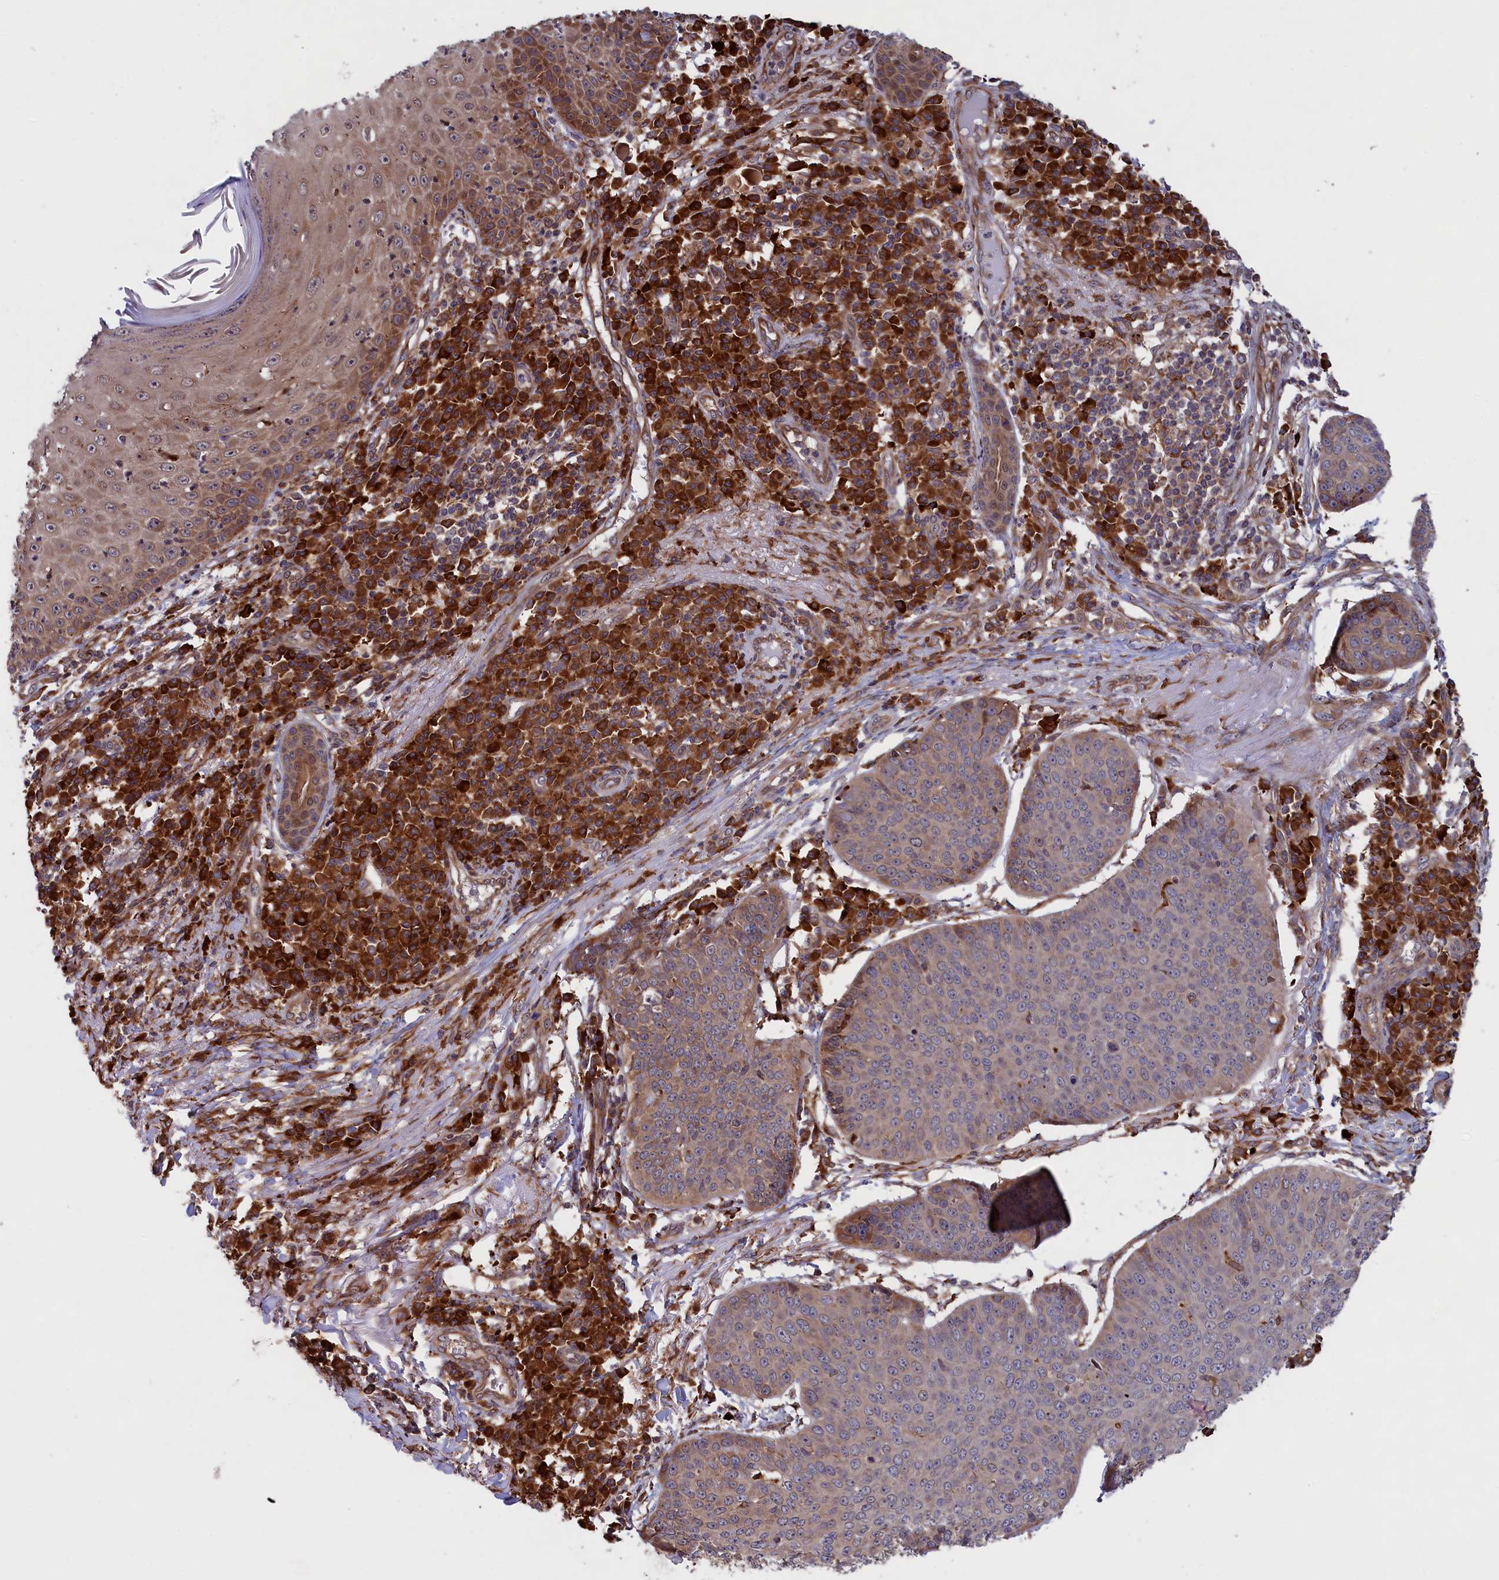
{"staining": {"intensity": "weak", "quantity": "25%-75%", "location": "cytoplasmic/membranous"}, "tissue": "skin cancer", "cell_type": "Tumor cells", "image_type": "cancer", "snomed": [{"axis": "morphology", "description": "Squamous cell carcinoma, NOS"}, {"axis": "topography", "description": "Skin"}], "caption": "Human skin squamous cell carcinoma stained with a protein marker displays weak staining in tumor cells.", "gene": "PLA2G4C", "patient": {"sex": "male", "age": 71}}